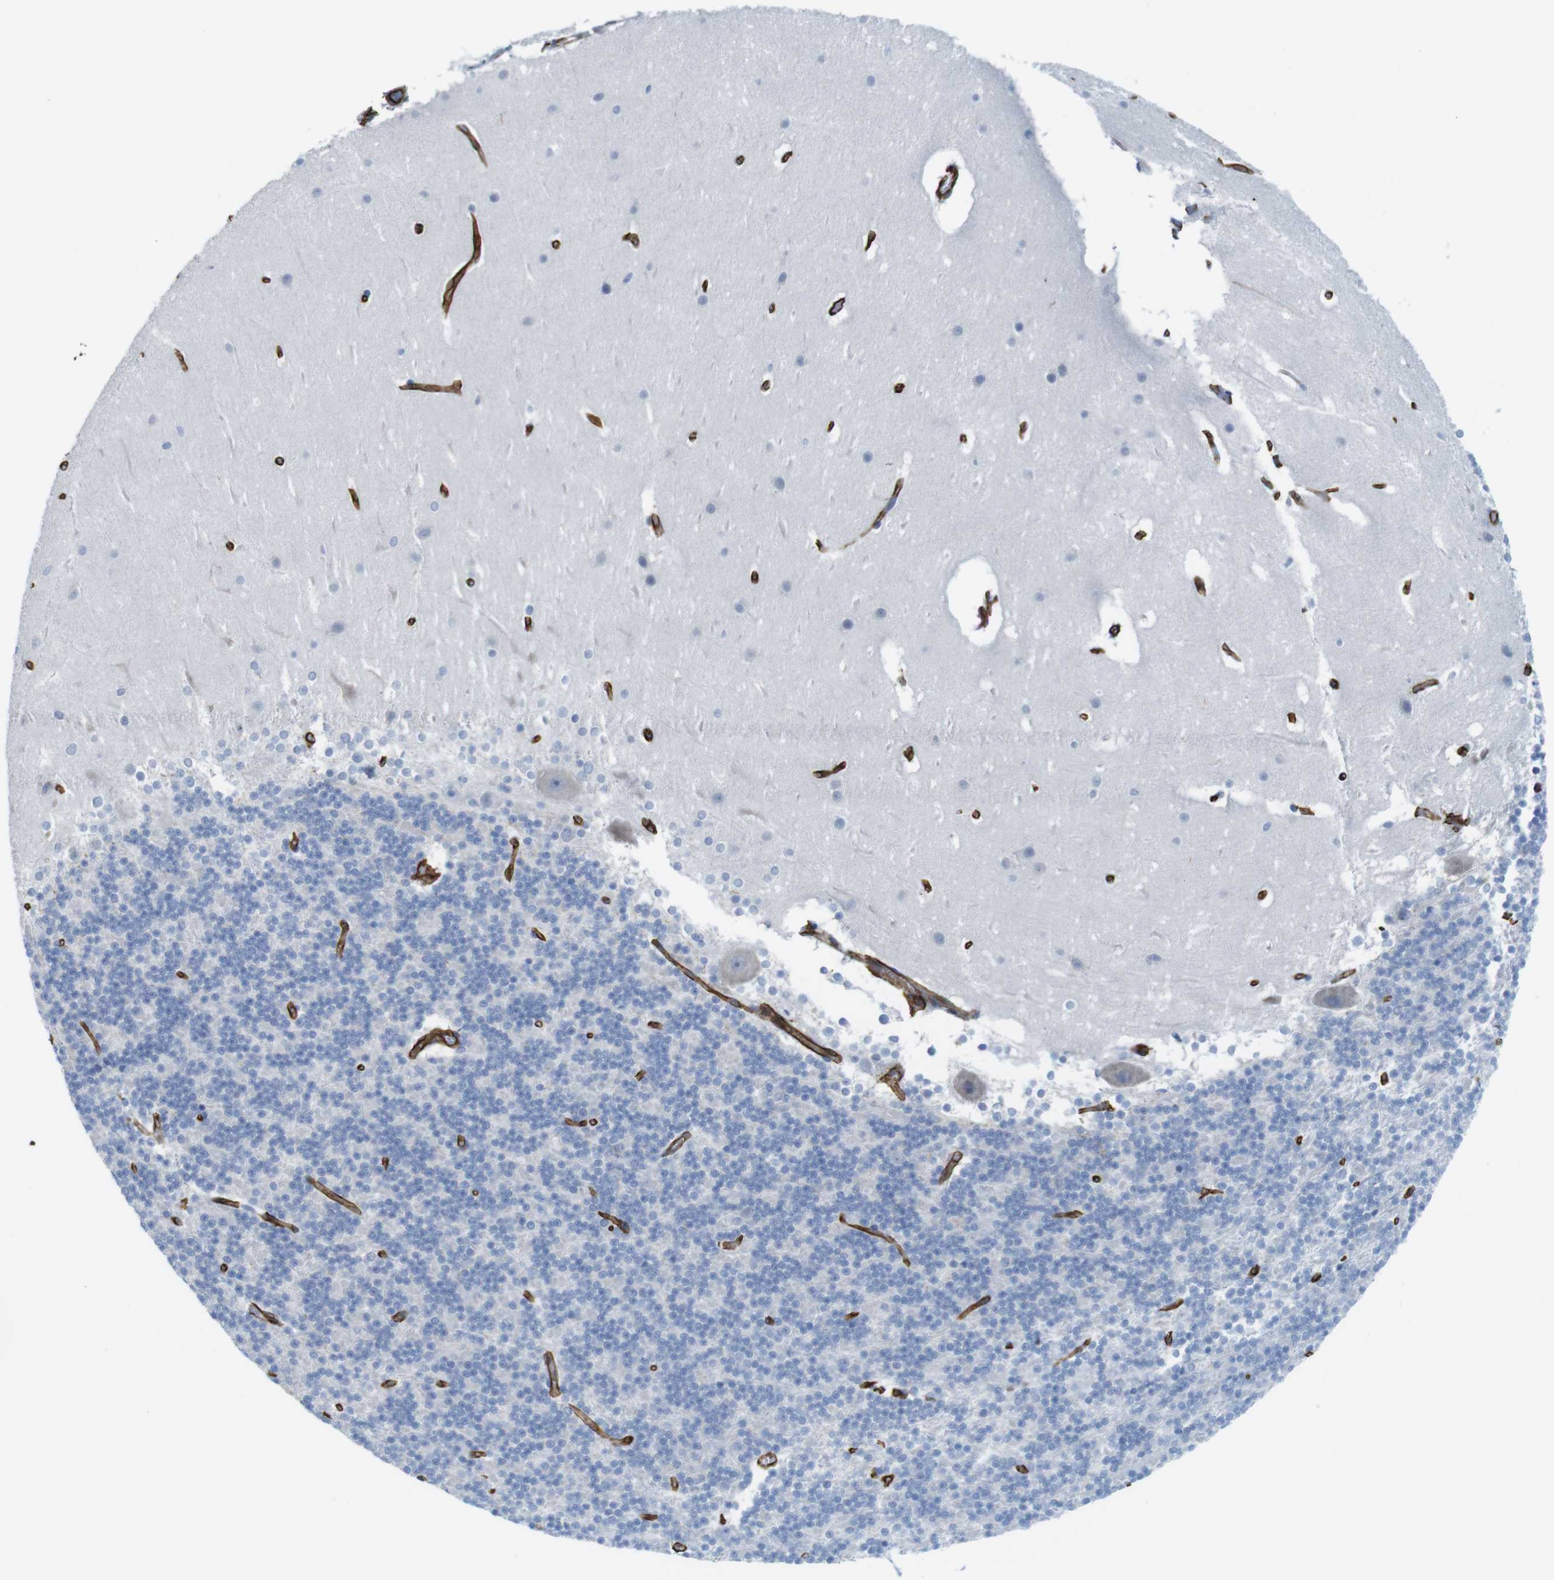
{"staining": {"intensity": "negative", "quantity": "none", "location": "none"}, "tissue": "cerebellum", "cell_type": "Cells in granular layer", "image_type": "normal", "snomed": [{"axis": "morphology", "description": "Normal tissue, NOS"}, {"axis": "topography", "description": "Cerebellum"}], "caption": "Immunohistochemical staining of benign cerebellum displays no significant positivity in cells in granular layer. (DAB (3,3'-diaminobenzidine) immunohistochemistry with hematoxylin counter stain).", "gene": "RALGPS1", "patient": {"sex": "female", "age": 19}}